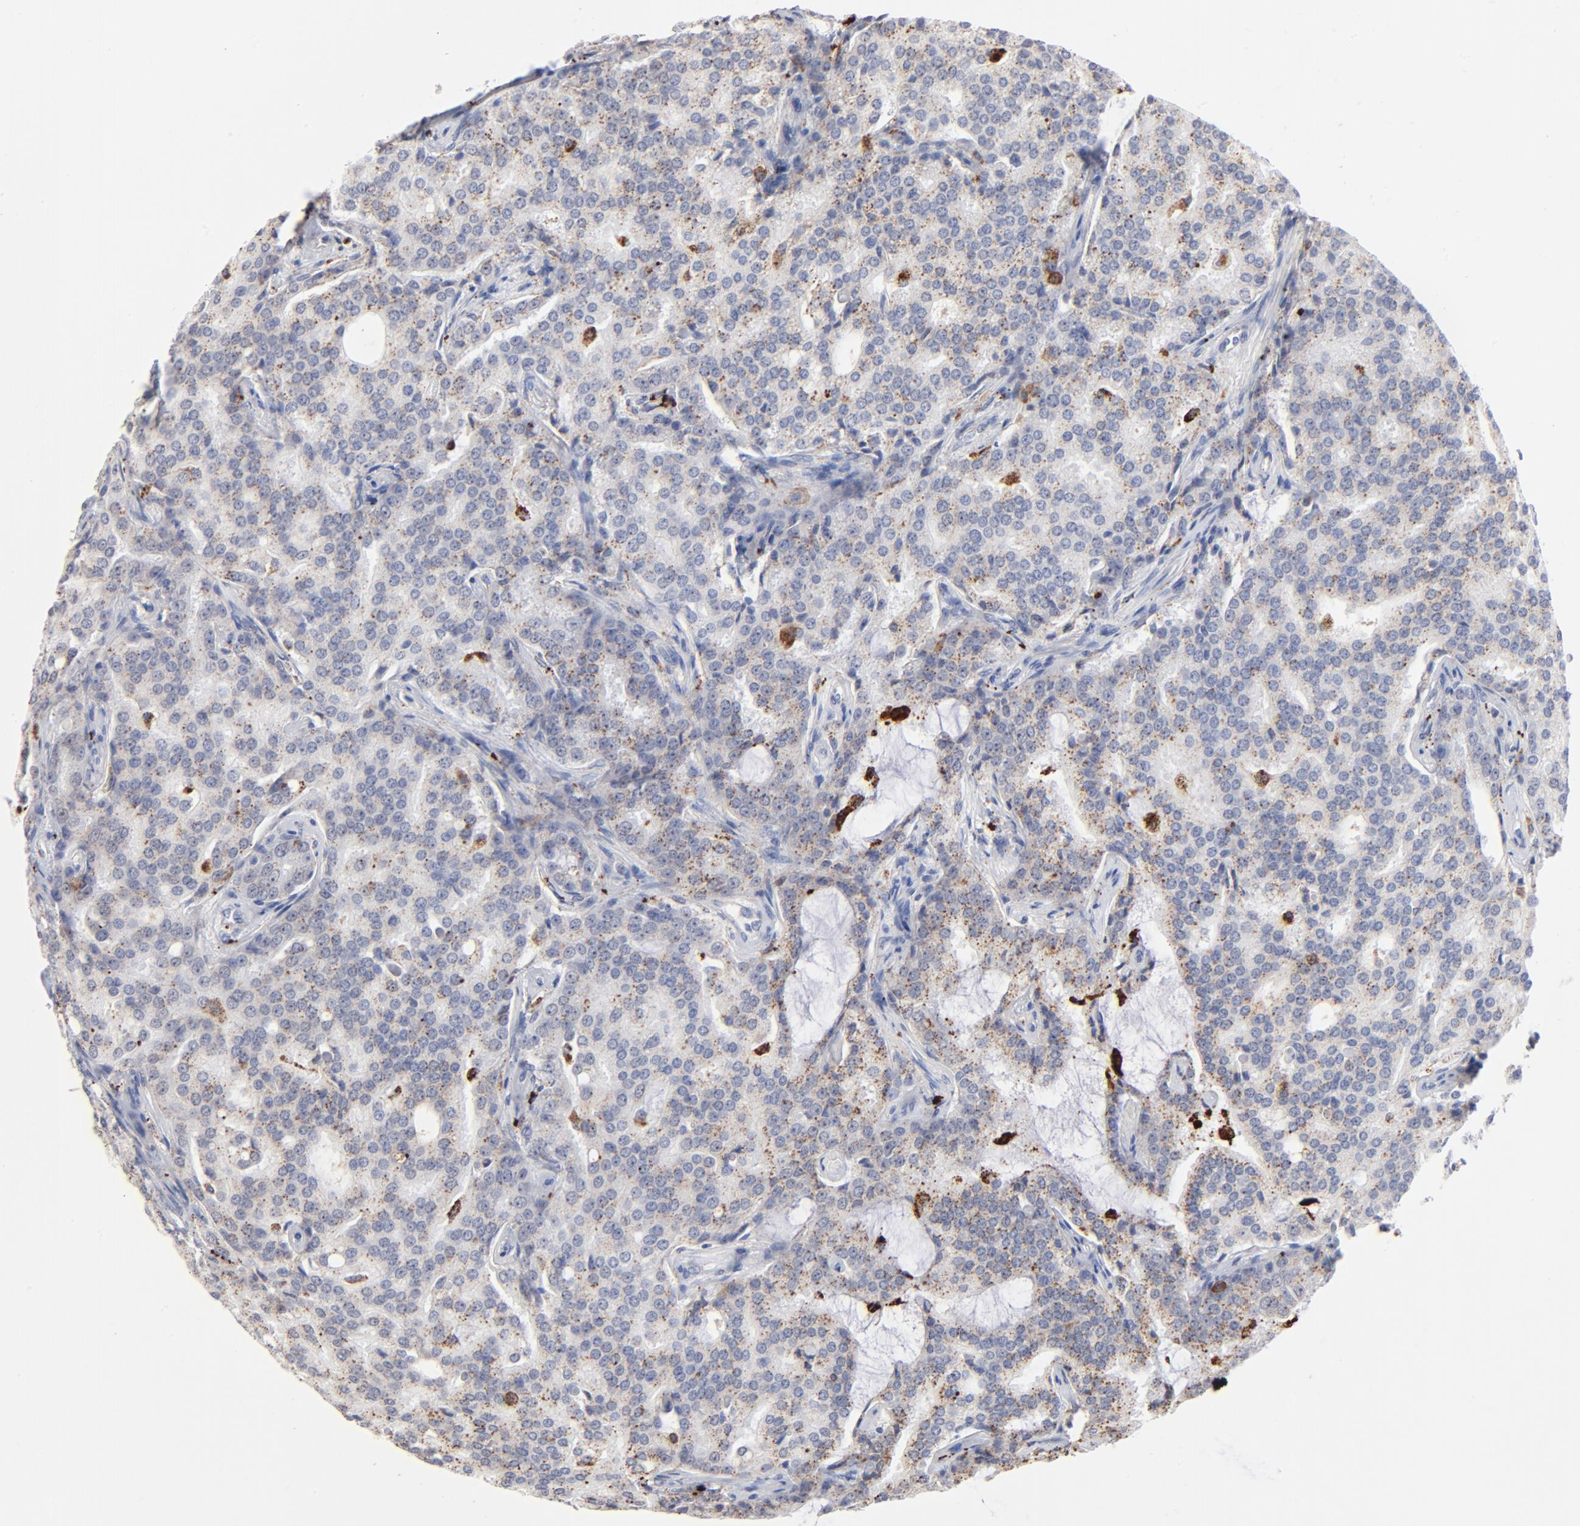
{"staining": {"intensity": "moderate", "quantity": ">75%", "location": "cytoplasmic/membranous"}, "tissue": "prostate cancer", "cell_type": "Tumor cells", "image_type": "cancer", "snomed": [{"axis": "morphology", "description": "Adenocarcinoma, High grade"}, {"axis": "topography", "description": "Prostate"}], "caption": "Tumor cells demonstrate moderate cytoplasmic/membranous positivity in approximately >75% of cells in prostate adenocarcinoma (high-grade). The staining was performed using DAB (3,3'-diaminobenzidine), with brown indicating positive protein expression. Nuclei are stained blue with hematoxylin.", "gene": "LTBP2", "patient": {"sex": "male", "age": 72}}